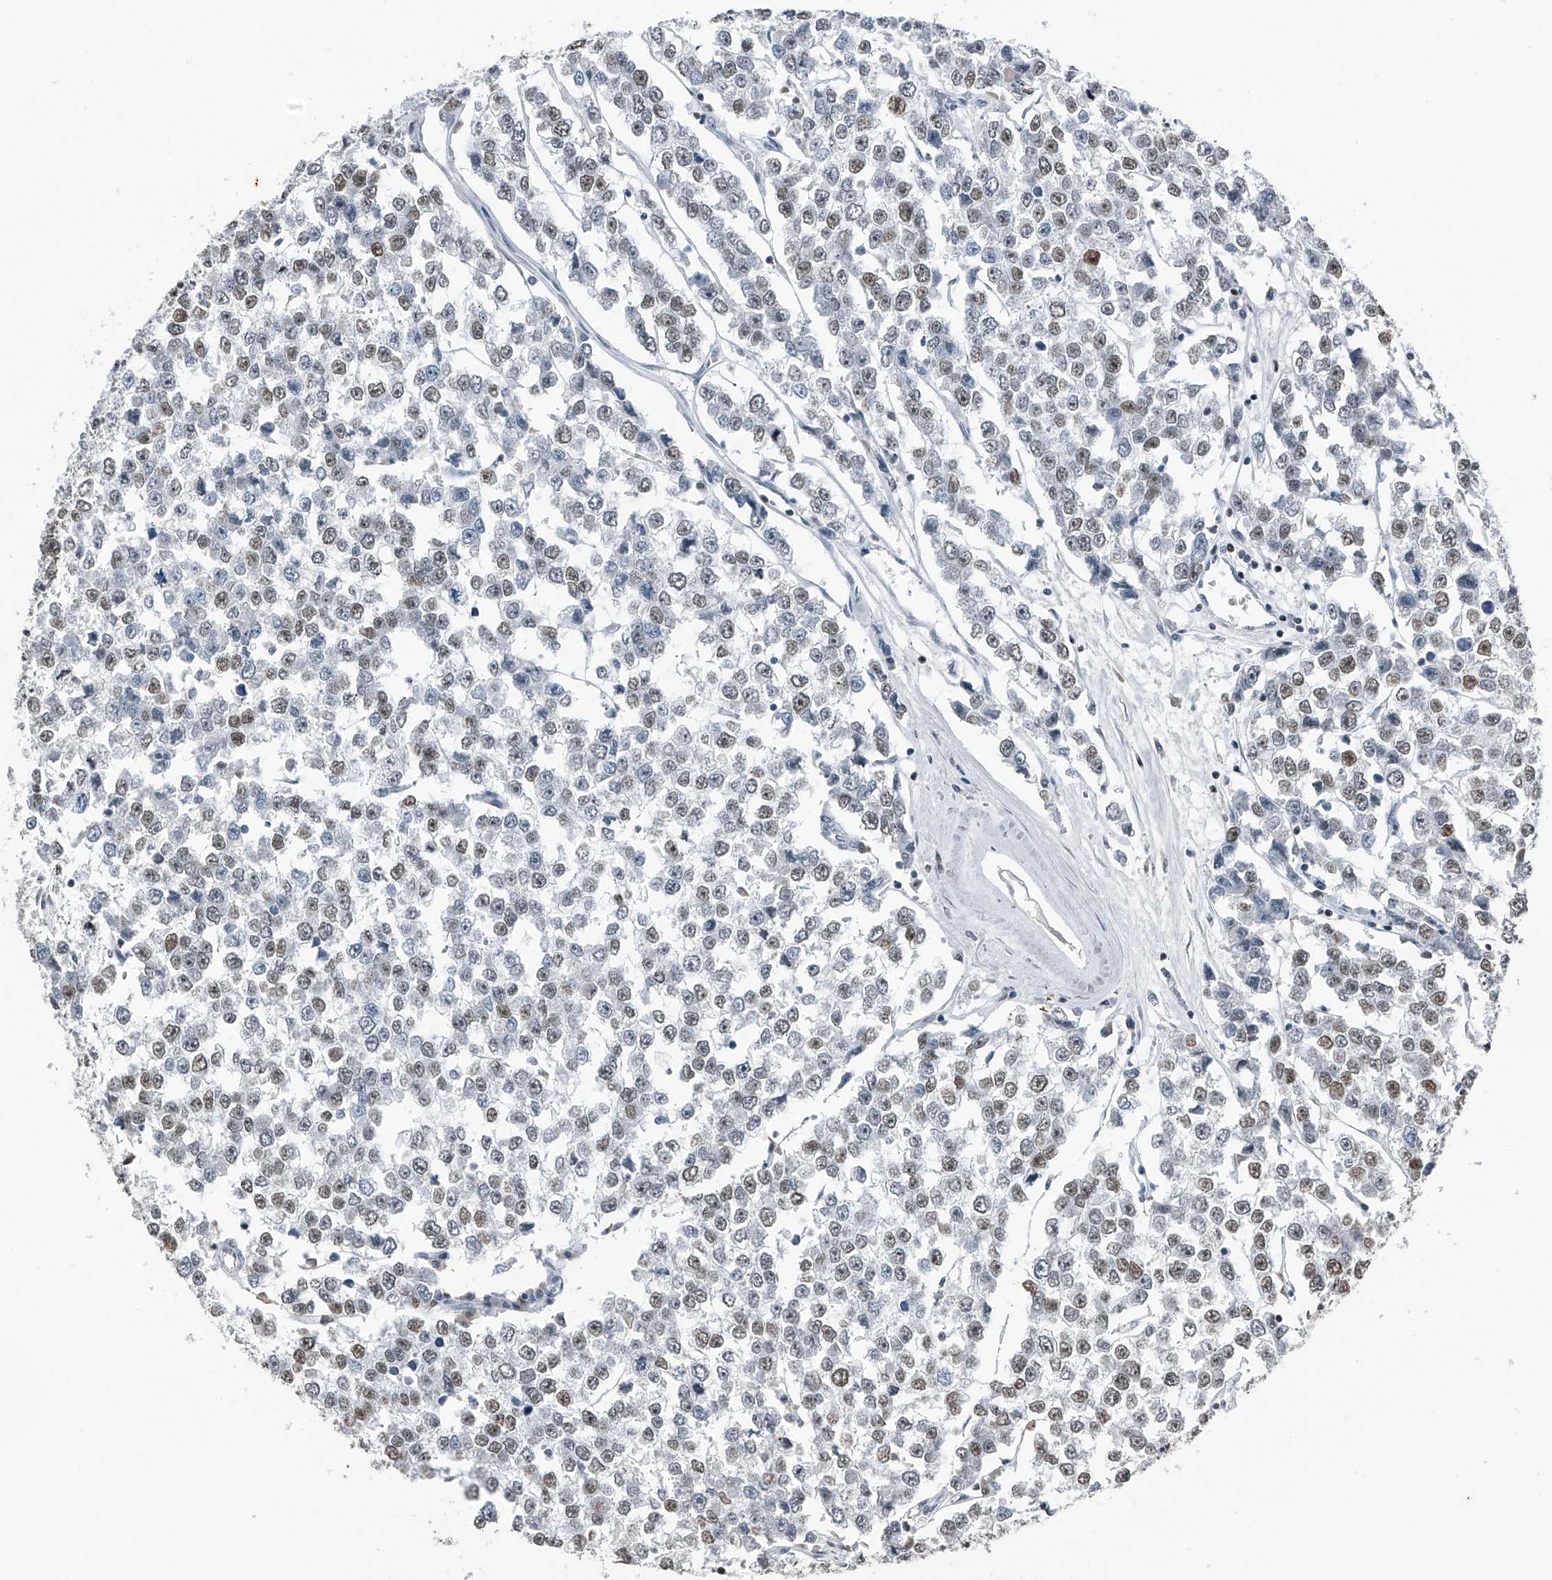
{"staining": {"intensity": "weak", "quantity": "25%-75%", "location": "nuclear"}, "tissue": "testis cancer", "cell_type": "Tumor cells", "image_type": "cancer", "snomed": [{"axis": "morphology", "description": "Seminoma, NOS"}, {"axis": "morphology", "description": "Carcinoma, Embryonal, NOS"}, {"axis": "topography", "description": "Testis"}], "caption": "Immunohistochemistry of testis seminoma shows low levels of weak nuclear positivity in about 25%-75% of tumor cells.", "gene": "TCOF1", "patient": {"sex": "male", "age": 52}}